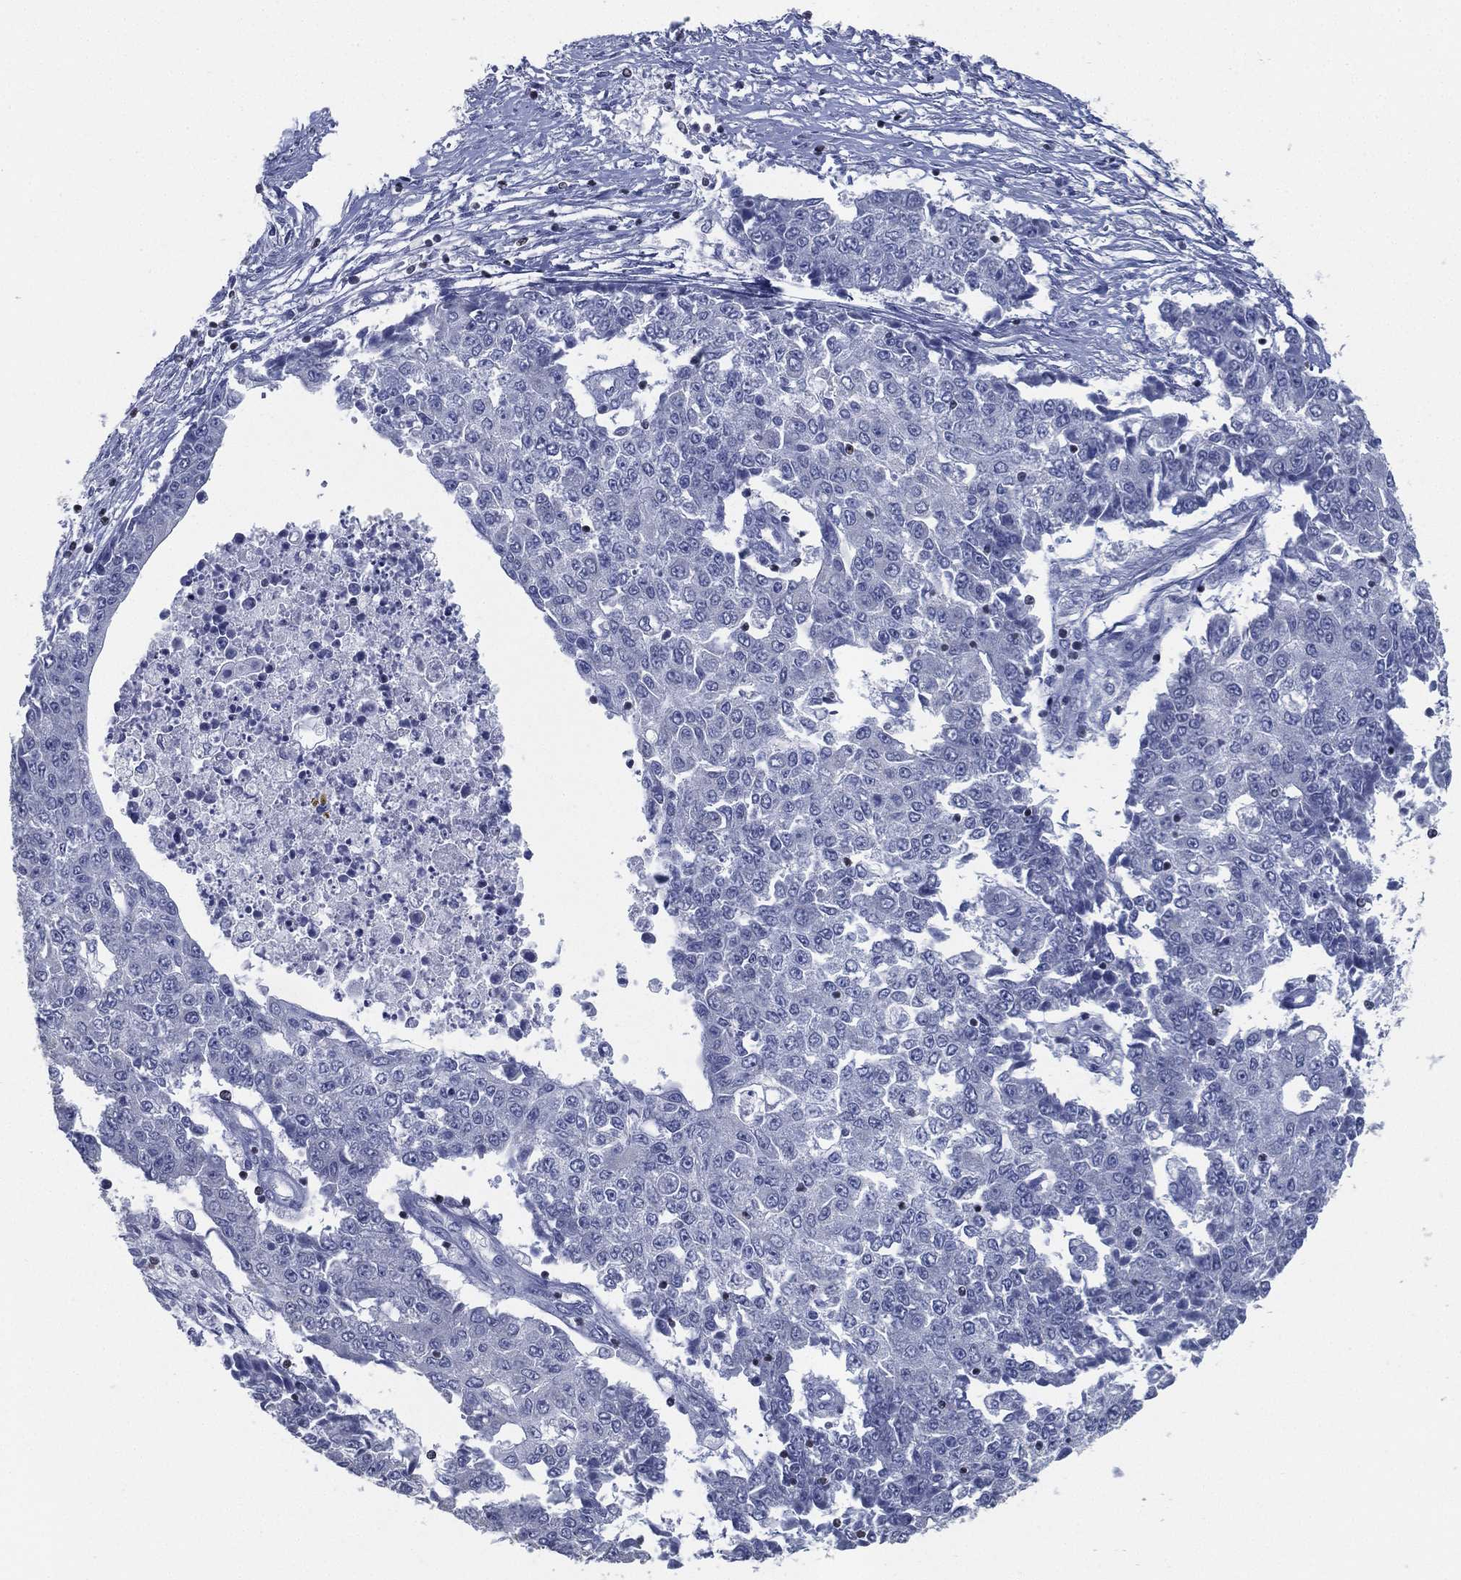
{"staining": {"intensity": "negative", "quantity": "none", "location": "none"}, "tissue": "ovarian cancer", "cell_type": "Tumor cells", "image_type": "cancer", "snomed": [{"axis": "morphology", "description": "Carcinoma, endometroid"}, {"axis": "topography", "description": "Ovary"}], "caption": "This is an immunohistochemistry photomicrograph of ovarian endometroid carcinoma. There is no positivity in tumor cells.", "gene": "PYHIN1", "patient": {"sex": "female", "age": 42}}